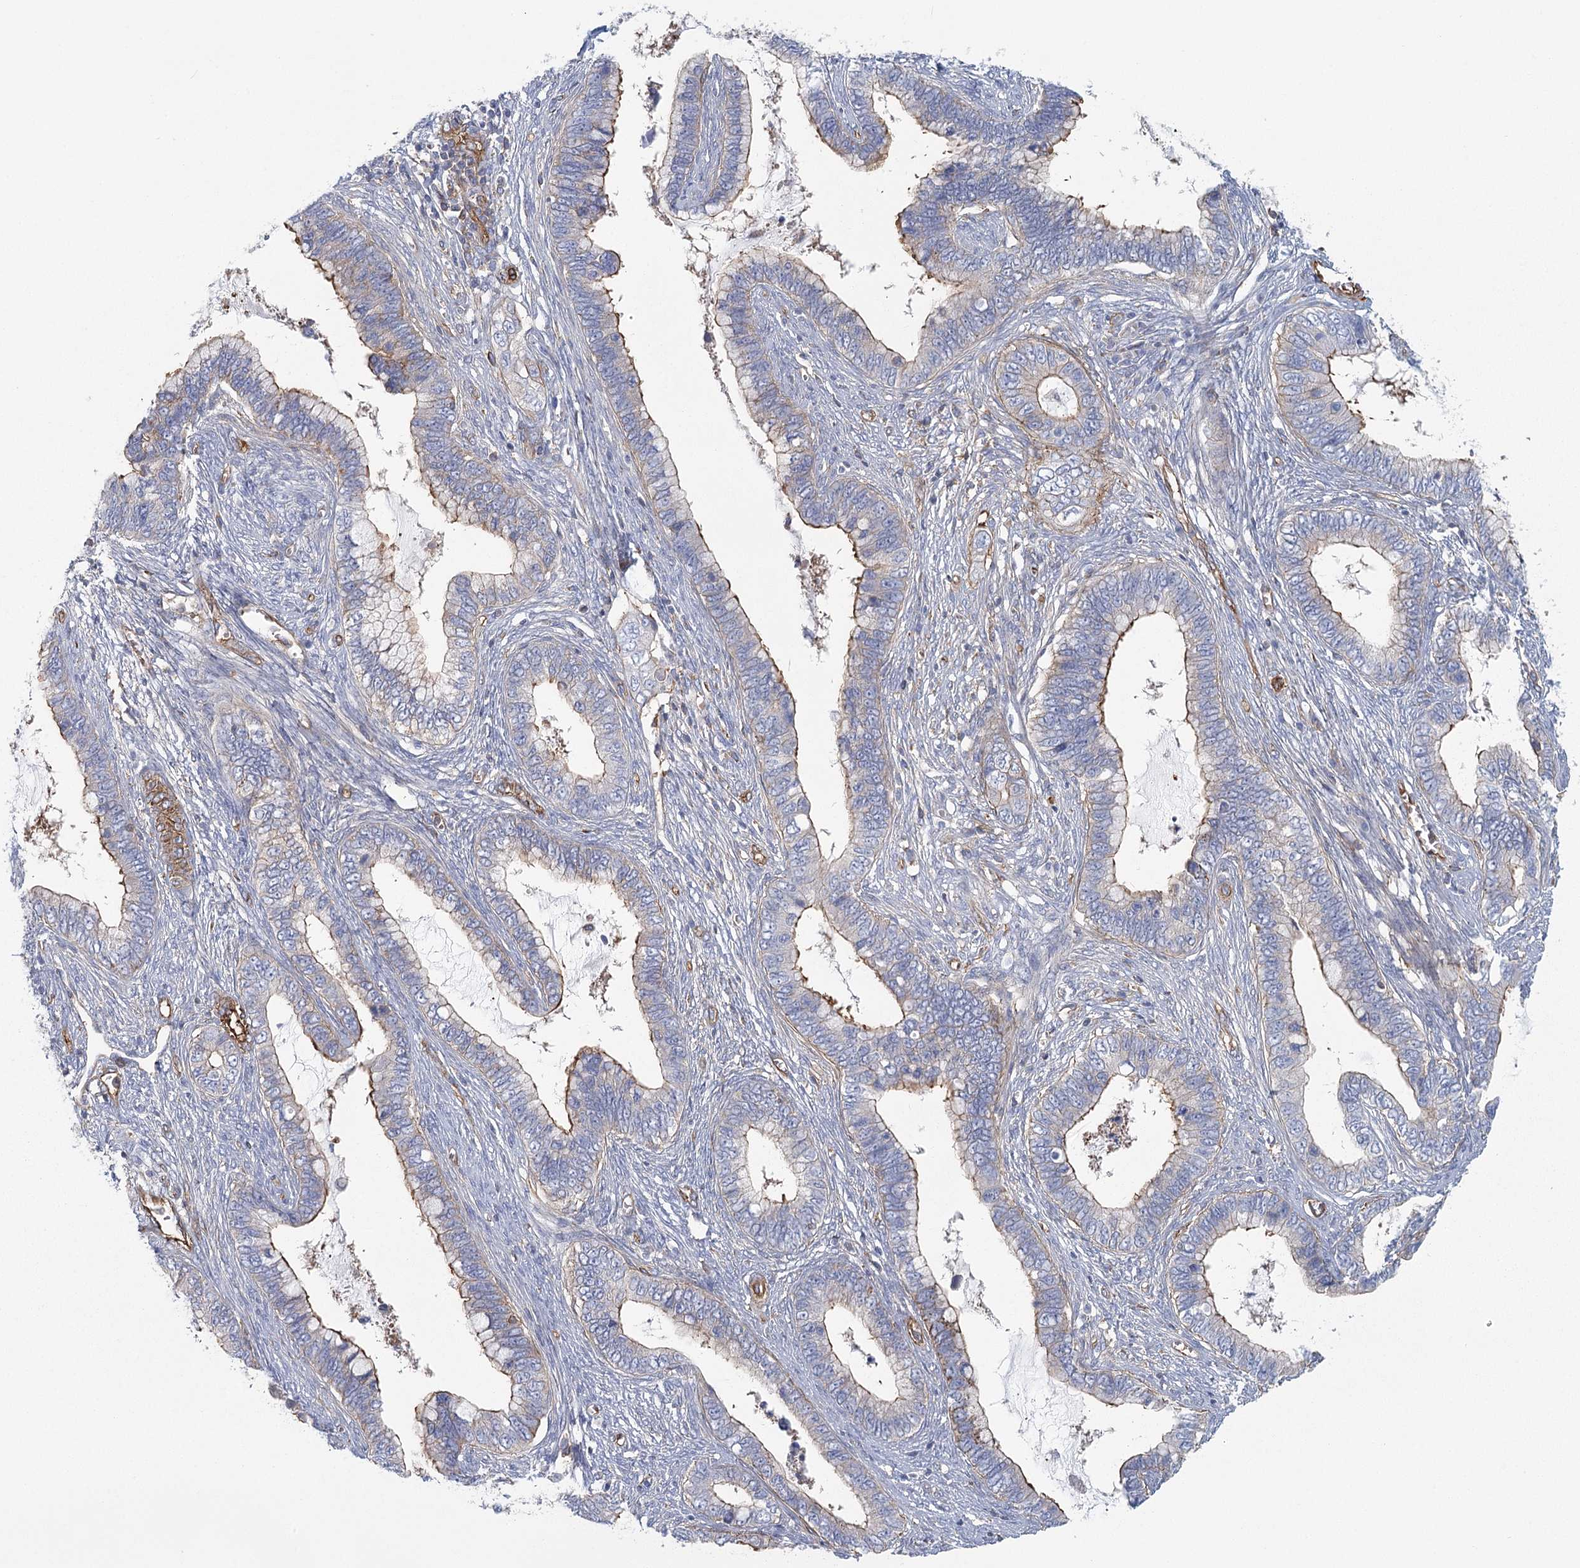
{"staining": {"intensity": "moderate", "quantity": "25%-75%", "location": "cytoplasmic/membranous"}, "tissue": "cervical cancer", "cell_type": "Tumor cells", "image_type": "cancer", "snomed": [{"axis": "morphology", "description": "Adenocarcinoma, NOS"}, {"axis": "topography", "description": "Cervix"}], "caption": "Immunohistochemistry of cervical adenocarcinoma demonstrates medium levels of moderate cytoplasmic/membranous expression in about 25%-75% of tumor cells.", "gene": "IFT46", "patient": {"sex": "female", "age": 44}}